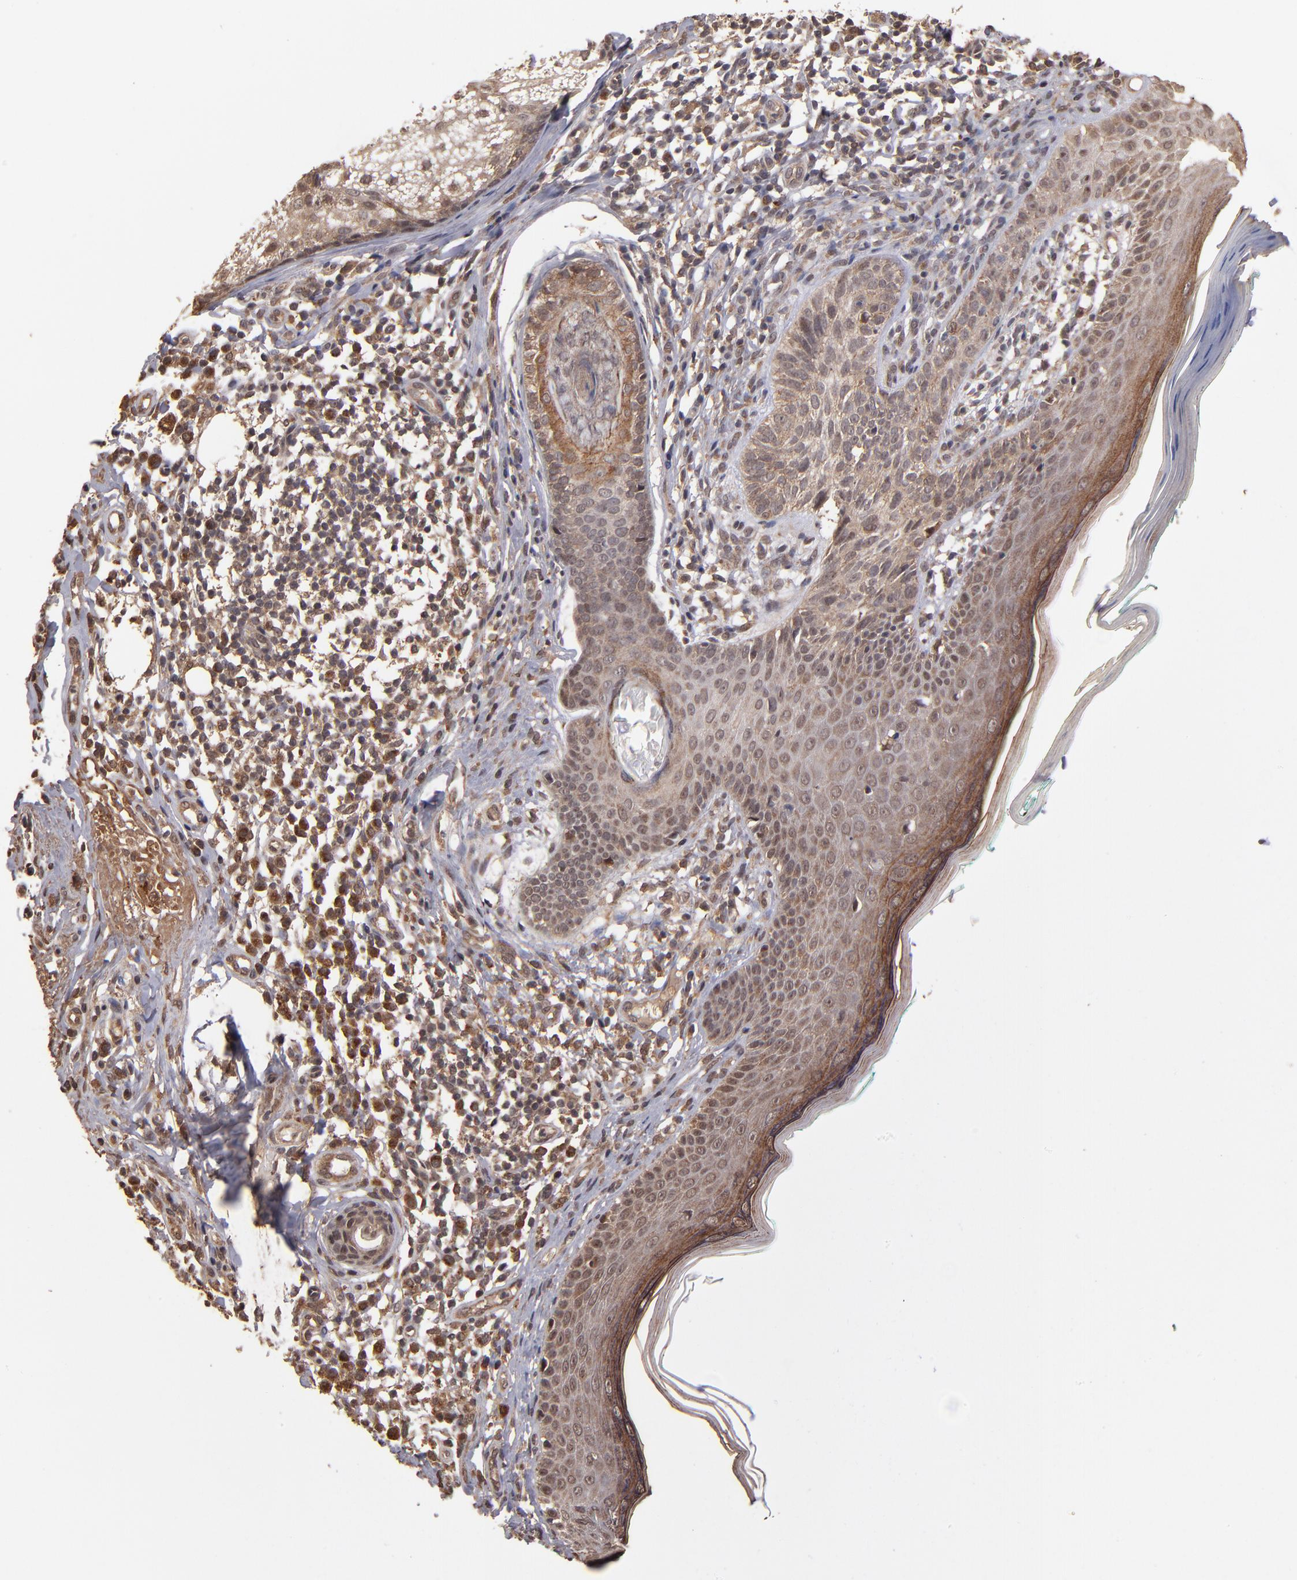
{"staining": {"intensity": "moderate", "quantity": ">75%", "location": "cytoplasmic/membranous"}, "tissue": "skin cancer", "cell_type": "Tumor cells", "image_type": "cancer", "snomed": [{"axis": "morphology", "description": "Normal tissue, NOS"}, {"axis": "morphology", "description": "Basal cell carcinoma"}, {"axis": "topography", "description": "Skin"}], "caption": "Immunohistochemical staining of skin cancer exhibits moderate cytoplasmic/membranous protein expression in about >75% of tumor cells.", "gene": "NFE2L2", "patient": {"sex": "male", "age": 76}}